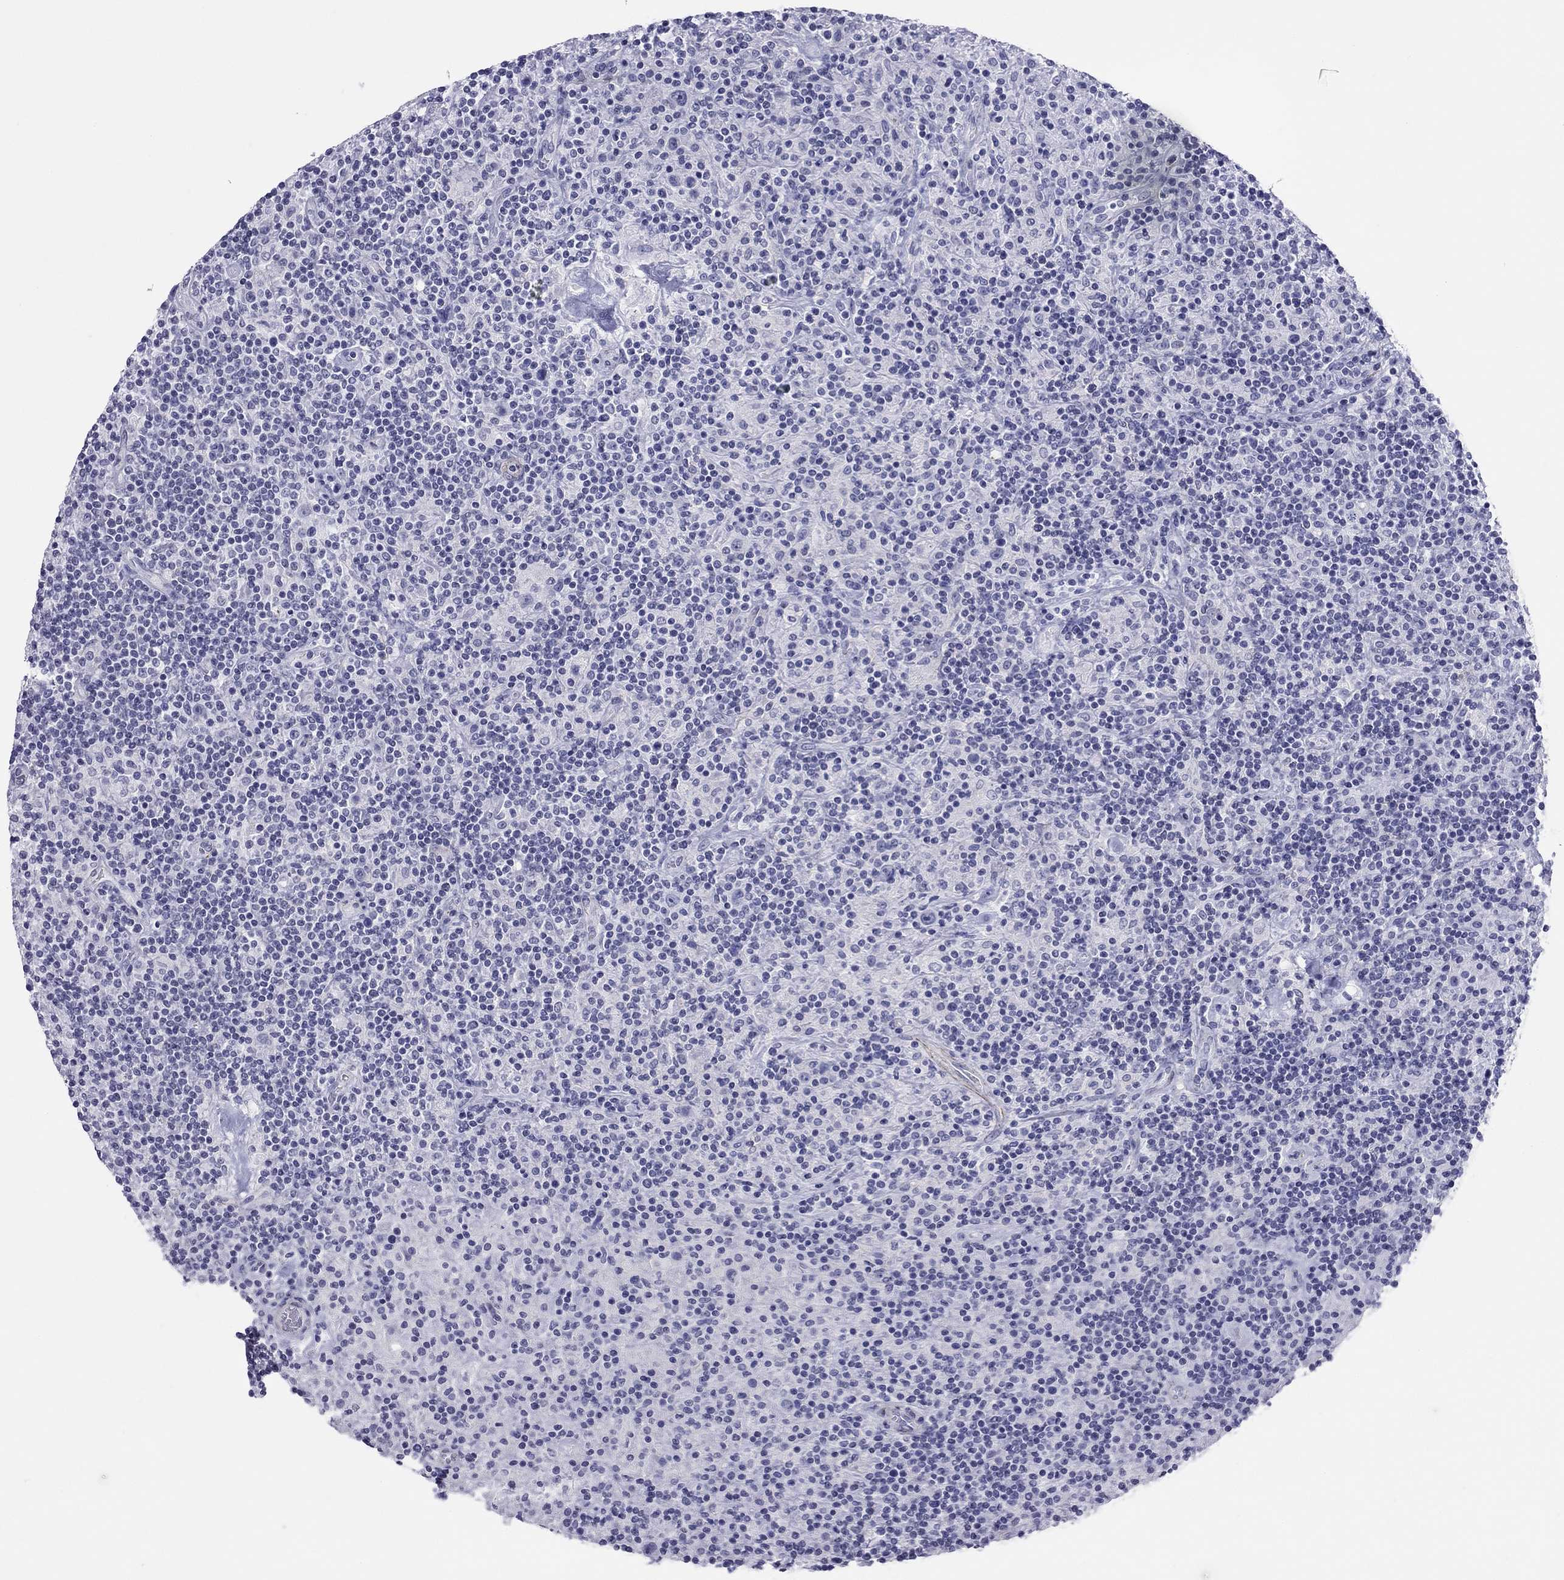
{"staining": {"intensity": "negative", "quantity": "none", "location": "none"}, "tissue": "lymphoma", "cell_type": "Tumor cells", "image_type": "cancer", "snomed": [{"axis": "morphology", "description": "Hodgkin's disease, NOS"}, {"axis": "topography", "description": "Lymph node"}], "caption": "Micrograph shows no protein expression in tumor cells of Hodgkin's disease tissue.", "gene": "MYMX", "patient": {"sex": "male", "age": 70}}